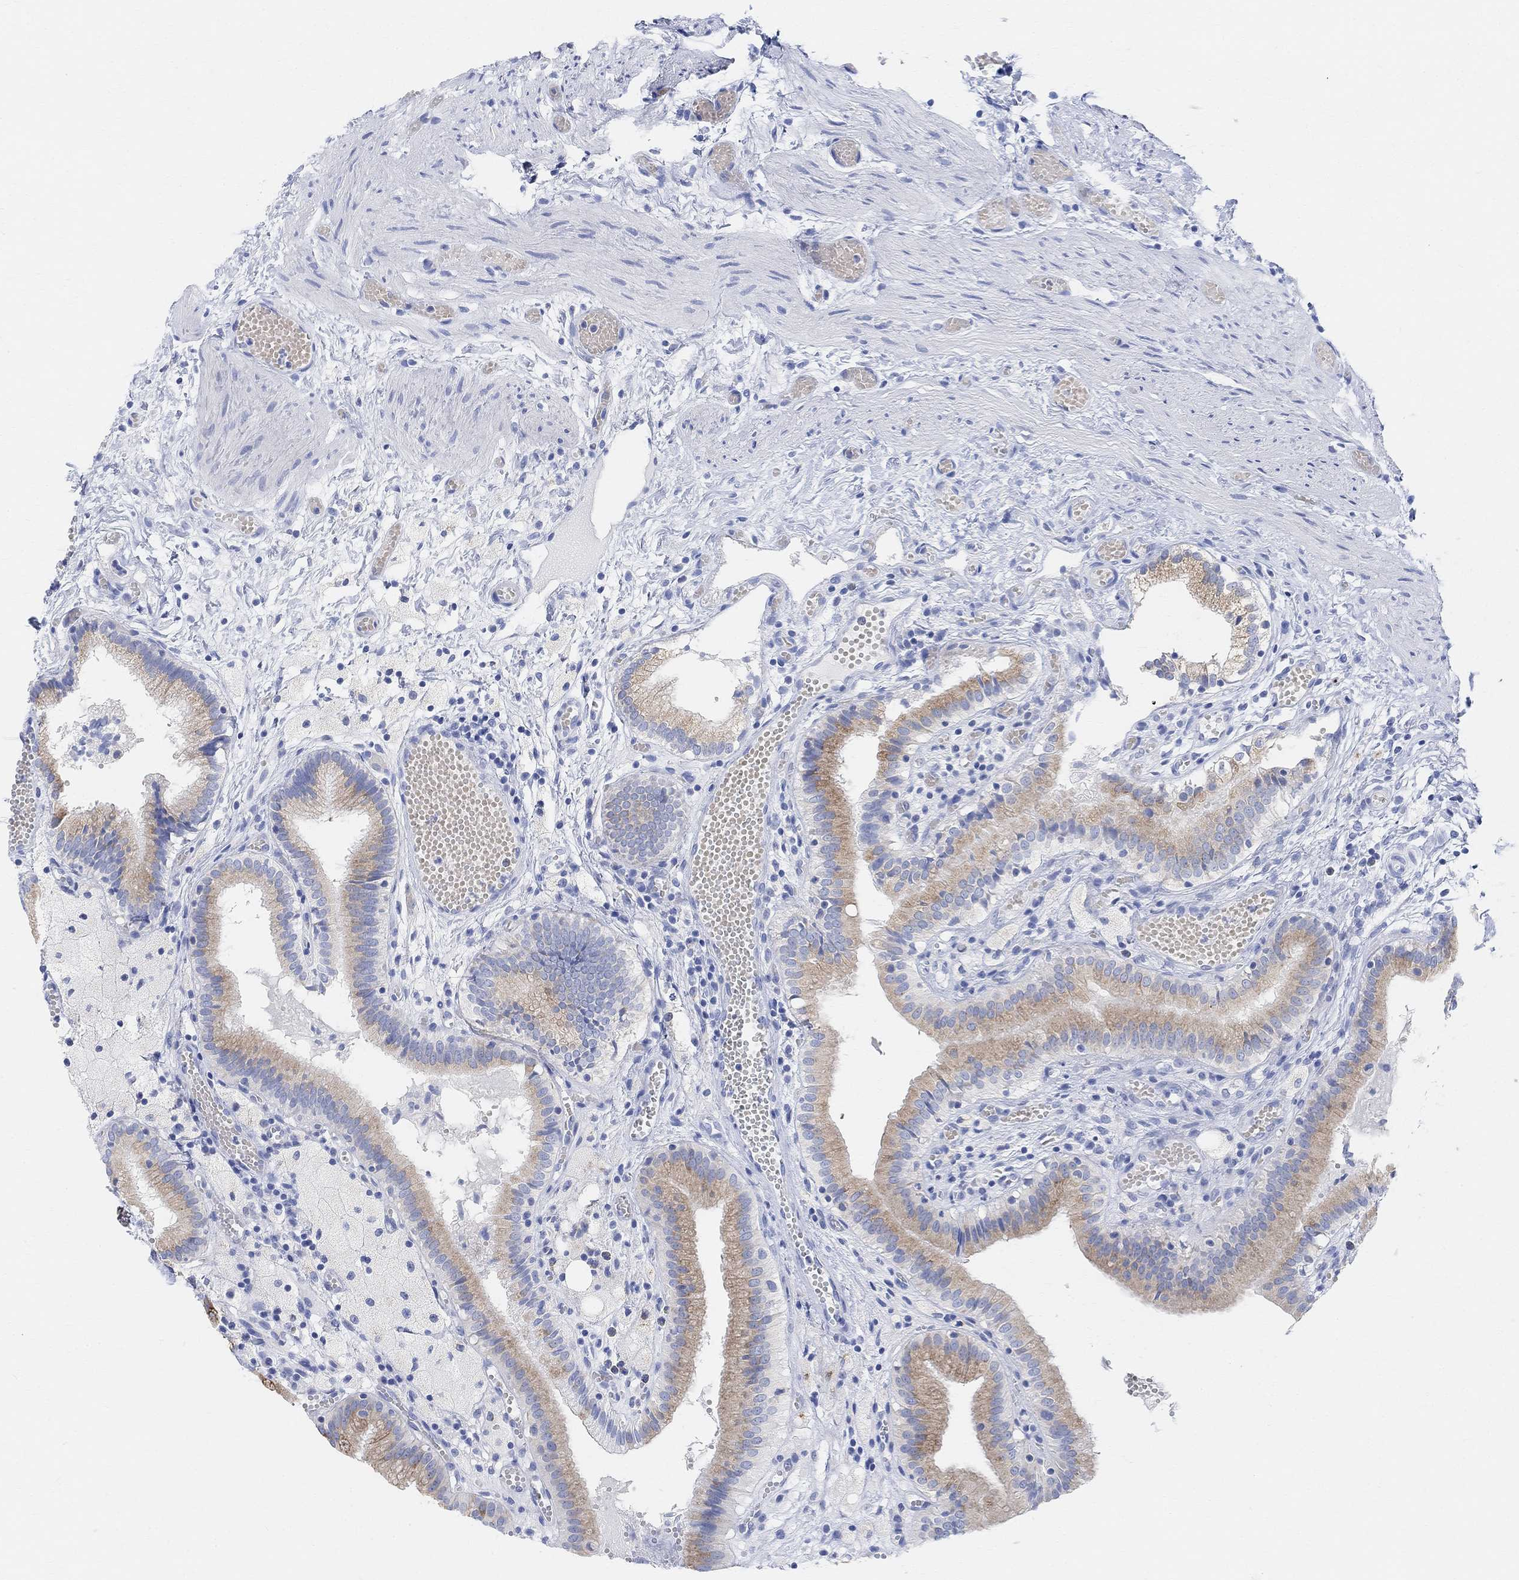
{"staining": {"intensity": "moderate", "quantity": ">75%", "location": "cytoplasmic/membranous"}, "tissue": "gallbladder", "cell_type": "Glandular cells", "image_type": "normal", "snomed": [{"axis": "morphology", "description": "Normal tissue, NOS"}, {"axis": "topography", "description": "Gallbladder"}], "caption": "Gallbladder stained with immunohistochemistry reveals moderate cytoplasmic/membranous positivity in about >75% of glandular cells.", "gene": "RETNLB", "patient": {"sex": "female", "age": 24}}